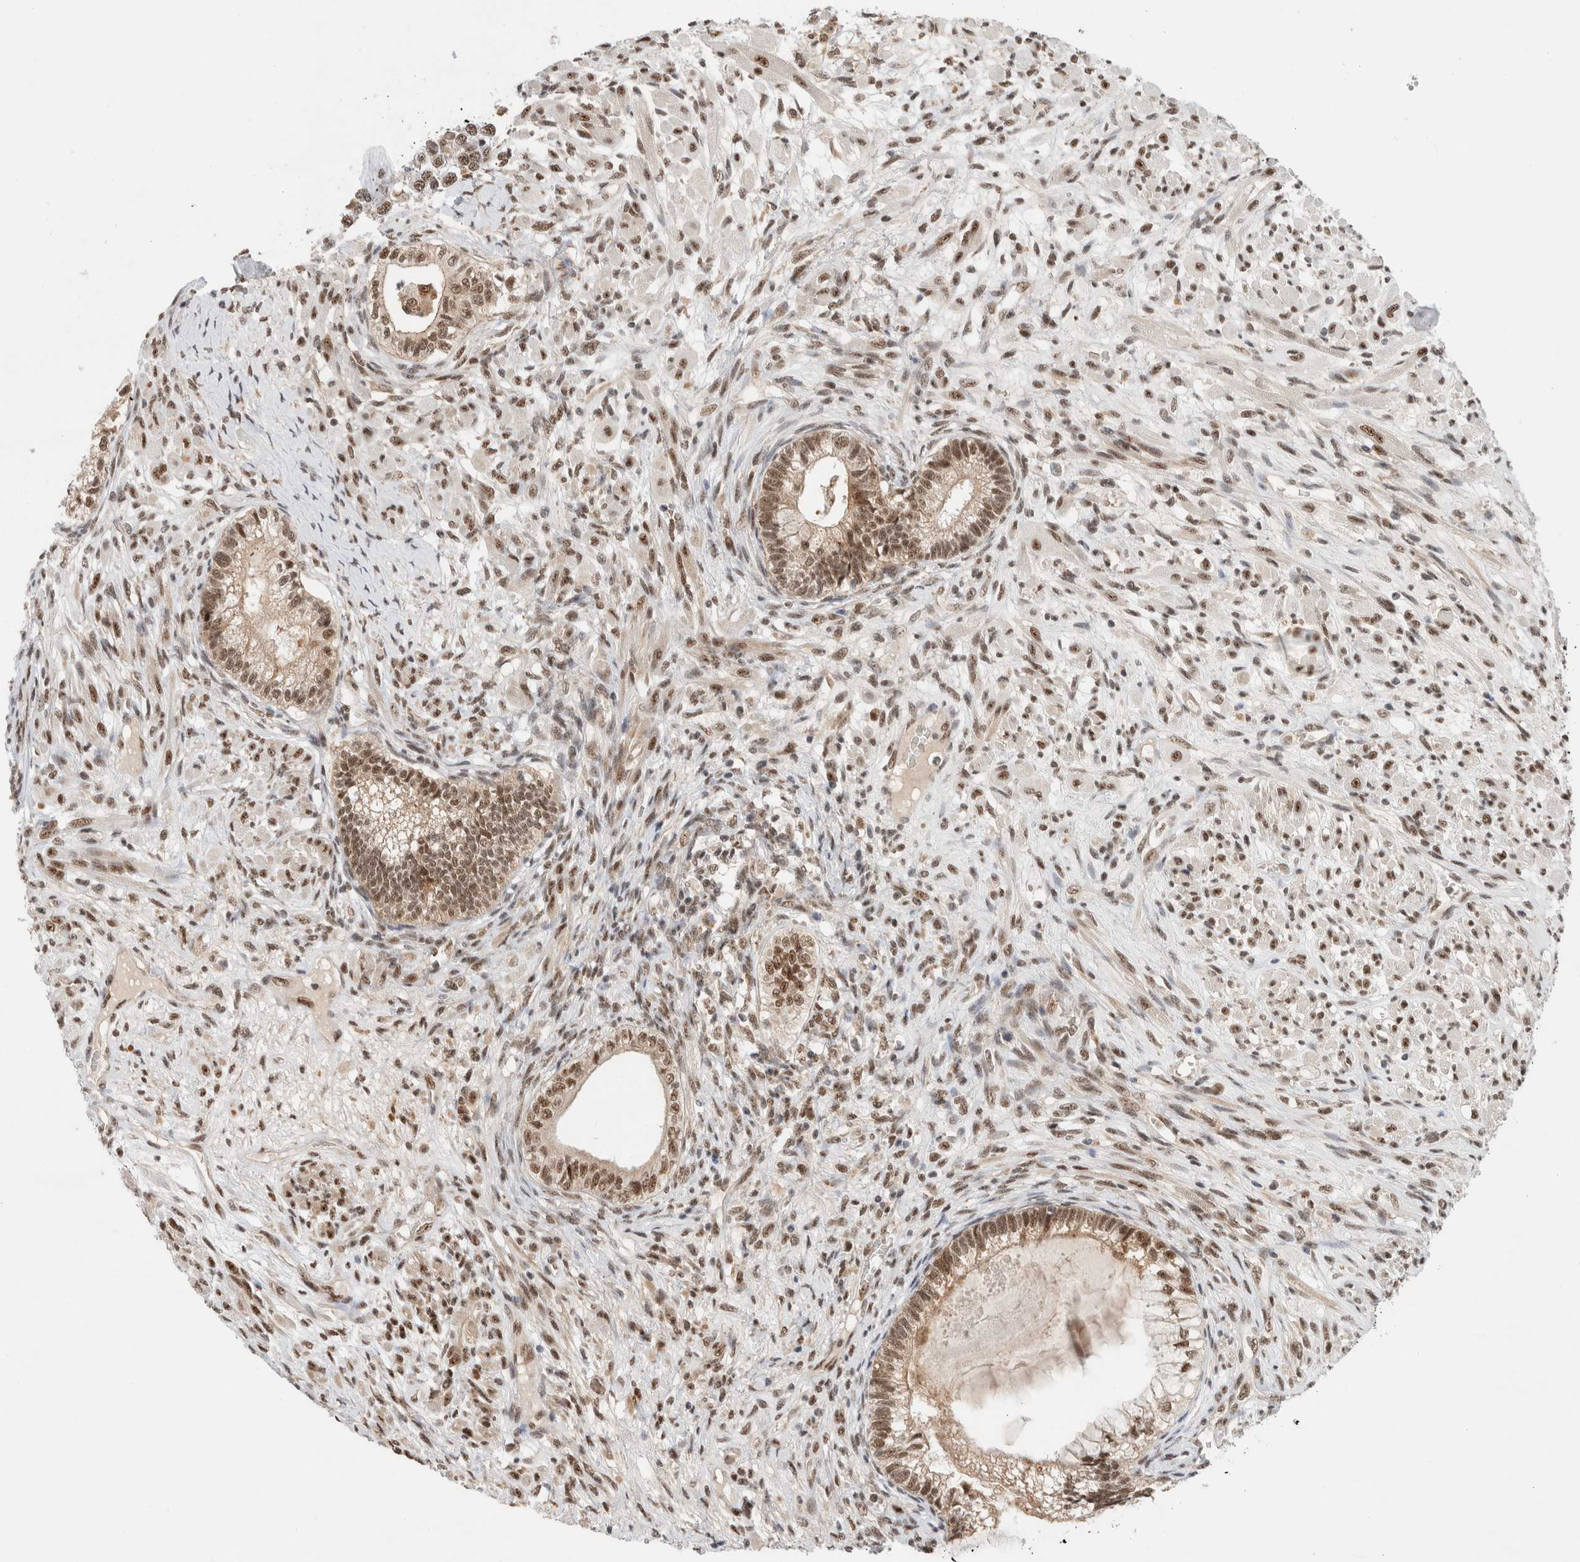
{"staining": {"intensity": "moderate", "quantity": ">75%", "location": "cytoplasmic/membranous,nuclear"}, "tissue": "testis cancer", "cell_type": "Tumor cells", "image_type": "cancer", "snomed": [{"axis": "morphology", "description": "Seminoma, NOS"}, {"axis": "morphology", "description": "Carcinoma, Embryonal, NOS"}, {"axis": "topography", "description": "Testis"}], "caption": "Protein staining reveals moderate cytoplasmic/membranous and nuclear staining in about >75% of tumor cells in testis embryonal carcinoma. The protein of interest is shown in brown color, while the nuclei are stained blue.", "gene": "NCAPG2", "patient": {"sex": "male", "age": 28}}